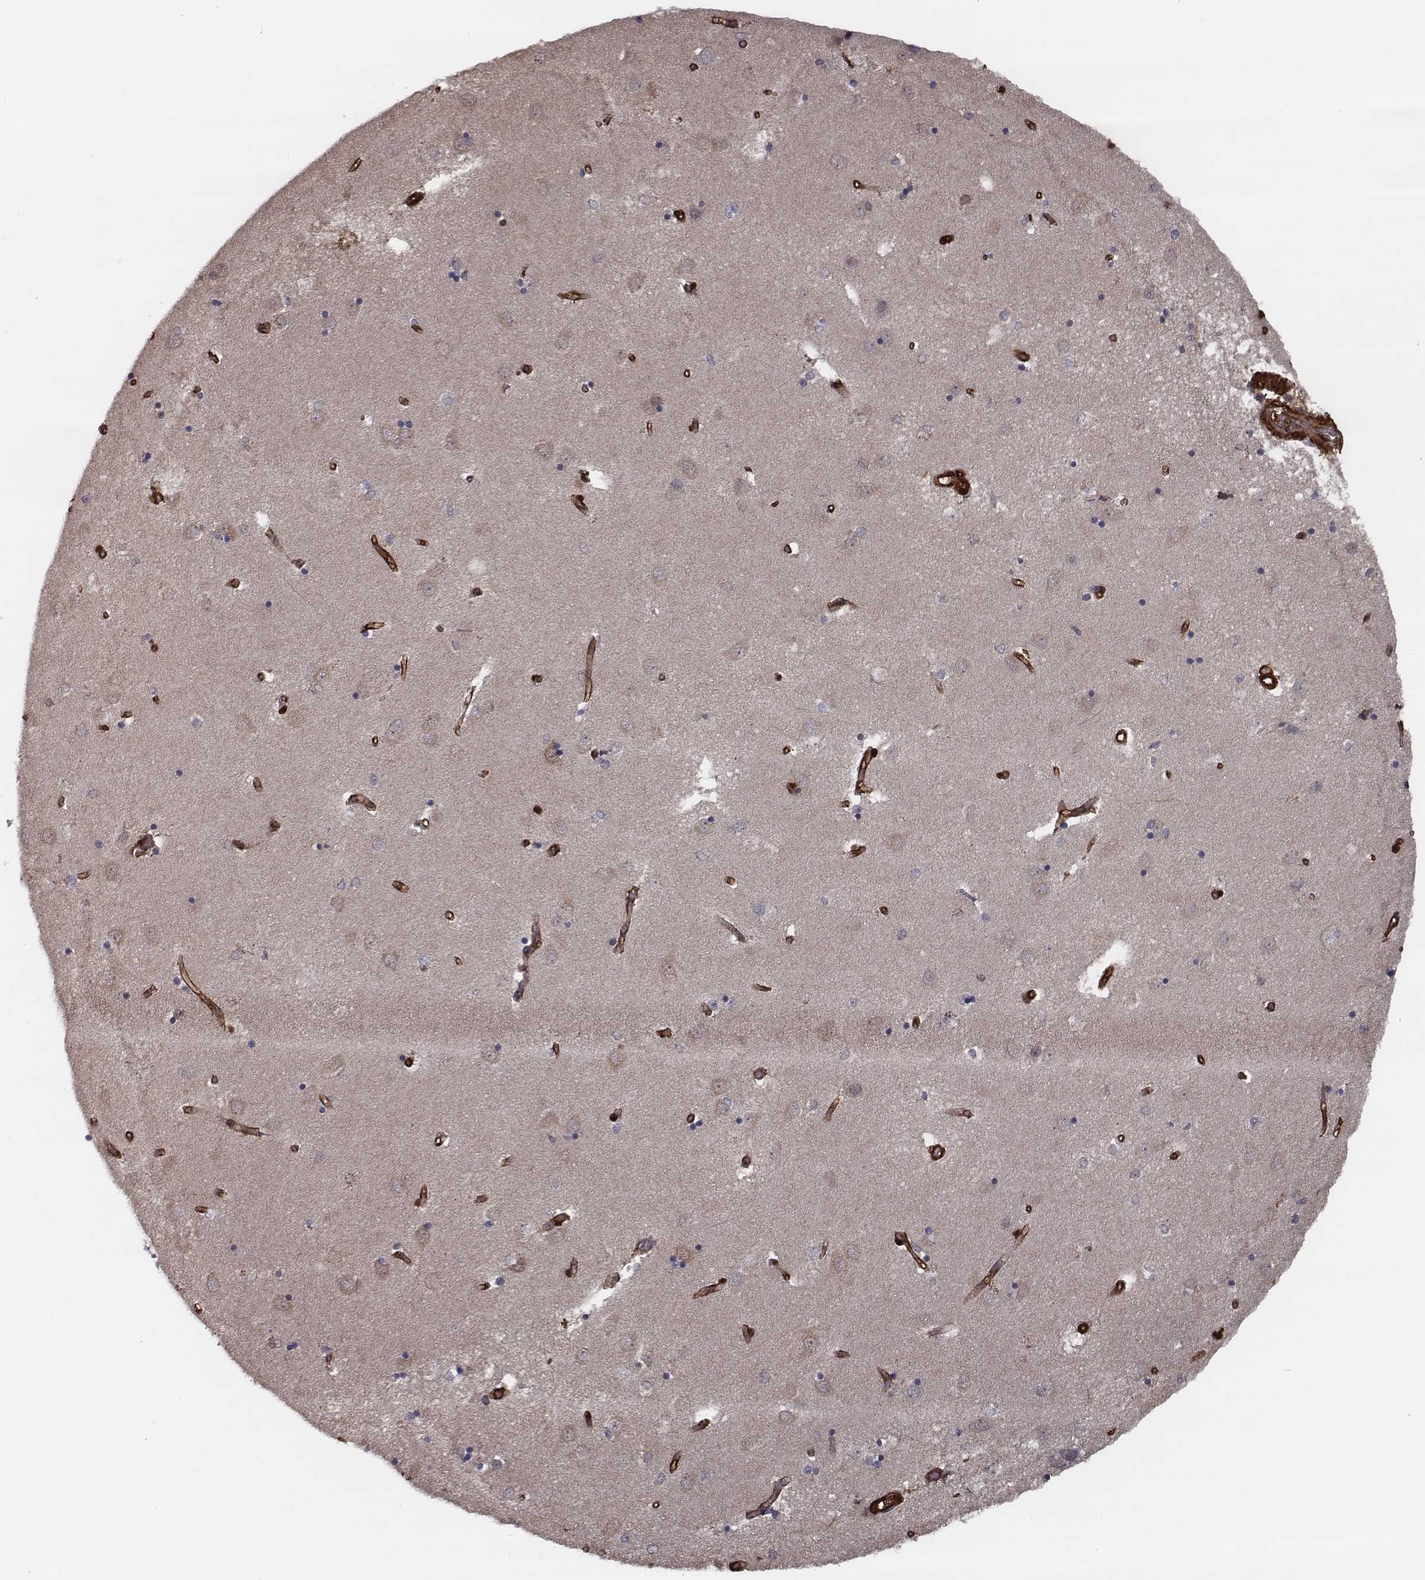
{"staining": {"intensity": "negative", "quantity": "none", "location": "none"}, "tissue": "caudate", "cell_type": "Glial cells", "image_type": "normal", "snomed": [{"axis": "morphology", "description": "Normal tissue, NOS"}, {"axis": "topography", "description": "Lateral ventricle wall"}], "caption": "IHC image of unremarkable caudate: human caudate stained with DAB demonstrates no significant protein positivity in glial cells. The staining was performed using DAB (3,3'-diaminobenzidine) to visualize the protein expression in brown, while the nuclei were stained in blue with hematoxylin (Magnification: 20x).", "gene": "ISYNA1", "patient": {"sex": "male", "age": 54}}